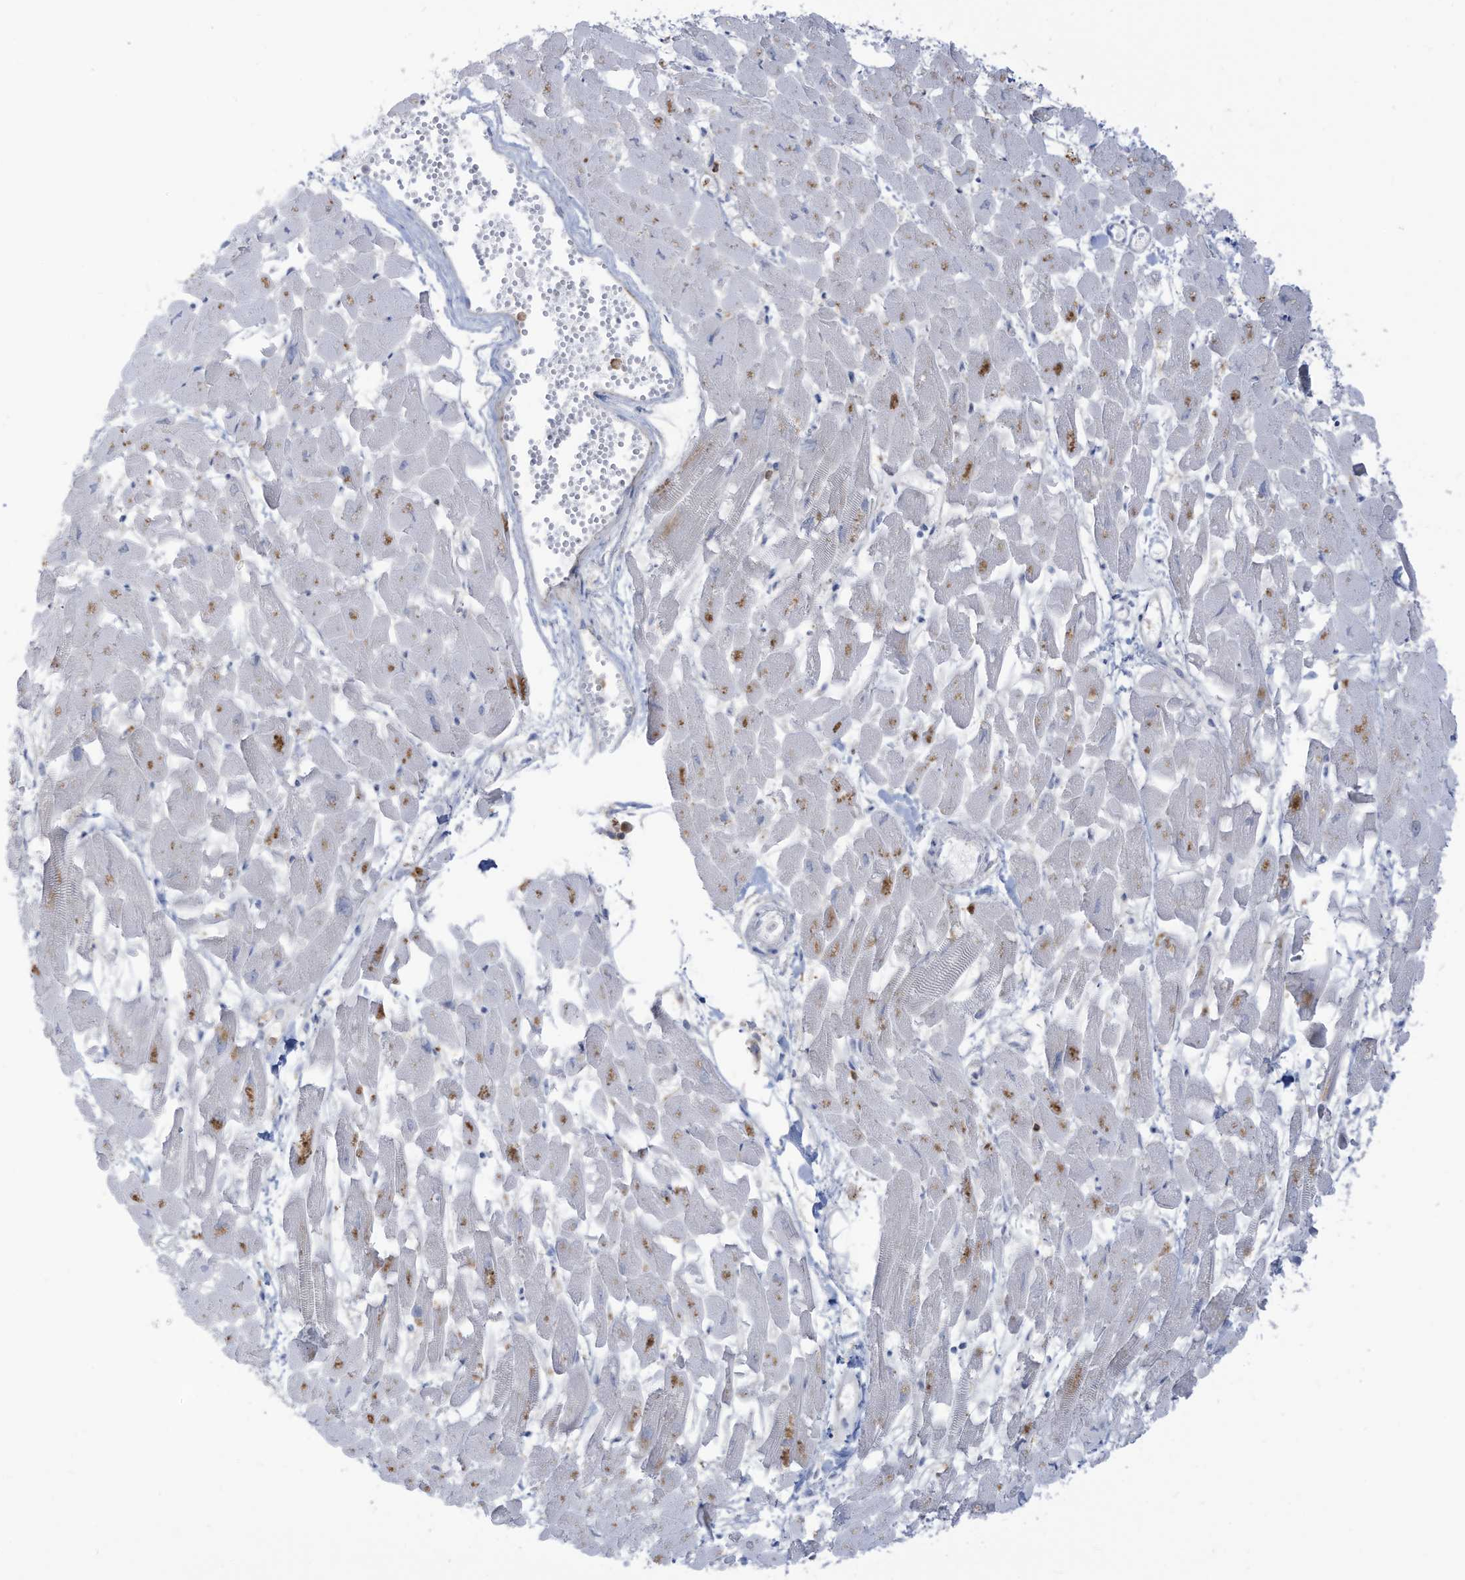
{"staining": {"intensity": "negative", "quantity": "none", "location": "none"}, "tissue": "heart muscle", "cell_type": "Cardiomyocytes", "image_type": "normal", "snomed": [{"axis": "morphology", "description": "Normal tissue, NOS"}, {"axis": "topography", "description": "Heart"}], "caption": "The histopathology image reveals no significant expression in cardiomyocytes of heart muscle. The staining is performed using DAB brown chromogen with nuclei counter-stained in using hematoxylin.", "gene": "NOTO", "patient": {"sex": "female", "age": 64}}